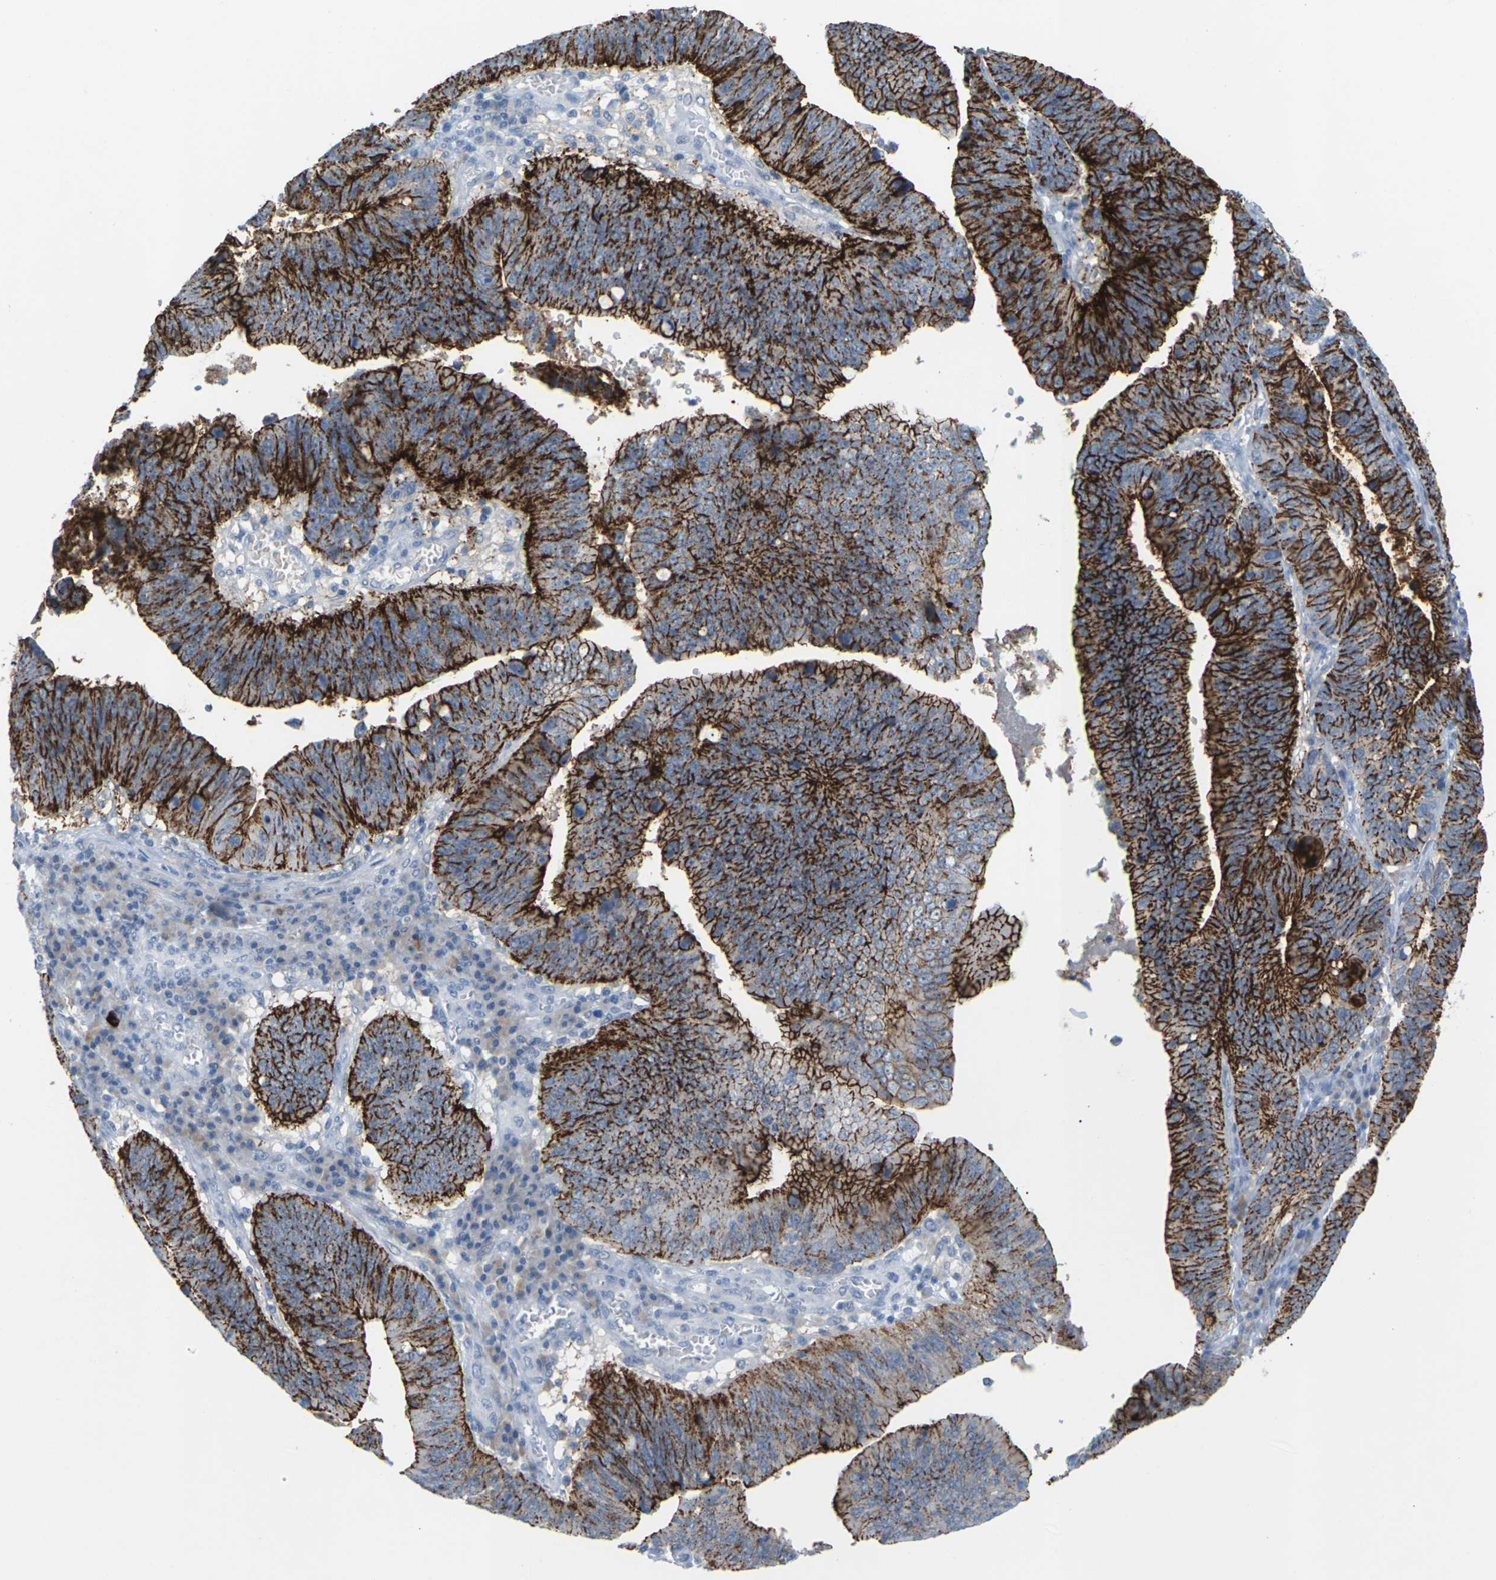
{"staining": {"intensity": "strong", "quantity": ">75%", "location": "cytoplasmic/membranous"}, "tissue": "stomach cancer", "cell_type": "Tumor cells", "image_type": "cancer", "snomed": [{"axis": "morphology", "description": "Adenocarcinoma, NOS"}, {"axis": "topography", "description": "Stomach"}], "caption": "Immunohistochemical staining of stomach cancer (adenocarcinoma) shows high levels of strong cytoplasmic/membranous protein positivity in approximately >75% of tumor cells. The staining is performed using DAB (3,3'-diaminobenzidine) brown chromogen to label protein expression. The nuclei are counter-stained blue using hematoxylin.", "gene": "CLDN3", "patient": {"sex": "male", "age": 59}}